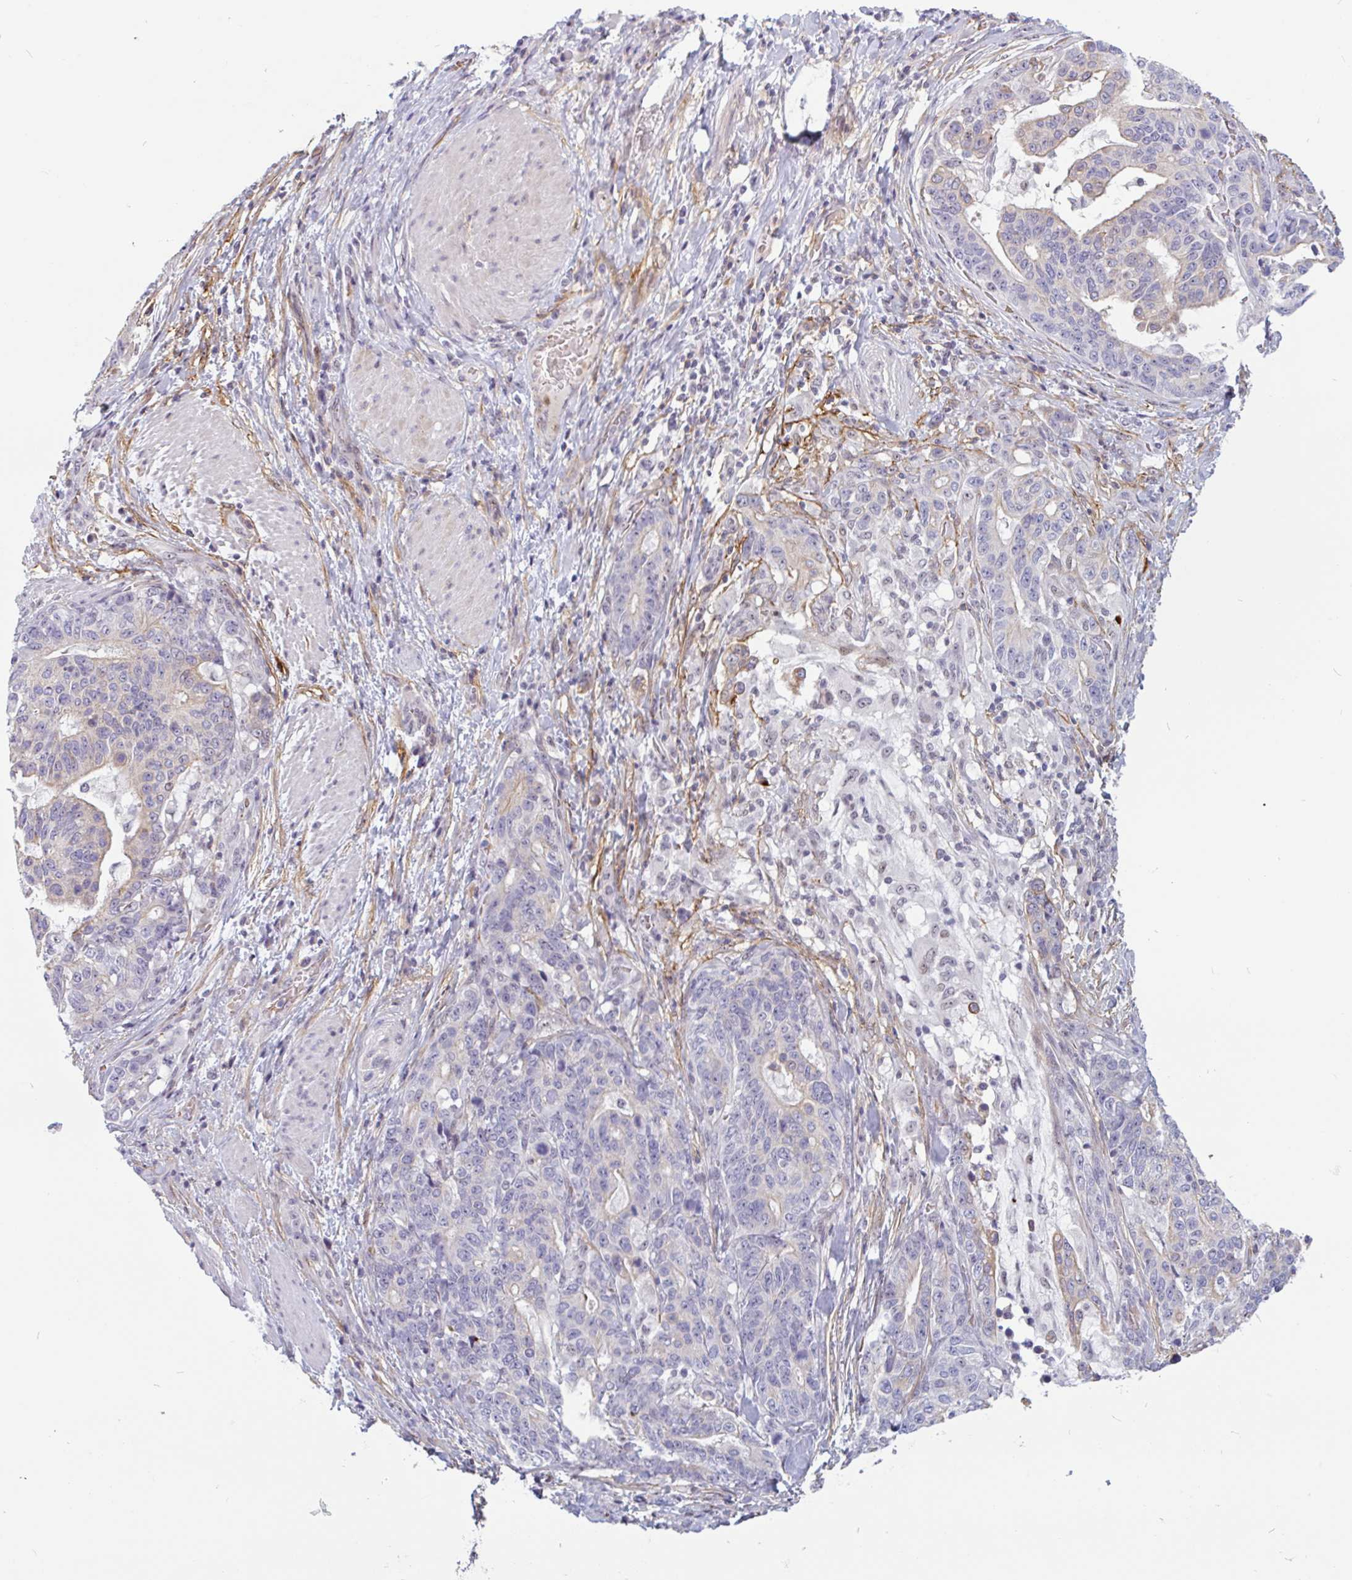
{"staining": {"intensity": "negative", "quantity": "none", "location": "none"}, "tissue": "stomach cancer", "cell_type": "Tumor cells", "image_type": "cancer", "snomed": [{"axis": "morphology", "description": "Normal tissue, NOS"}, {"axis": "morphology", "description": "Adenocarcinoma, NOS"}, {"axis": "topography", "description": "Stomach"}], "caption": "Histopathology image shows no protein positivity in tumor cells of stomach cancer (adenocarcinoma) tissue.", "gene": "TMEM119", "patient": {"sex": "female", "age": 64}}